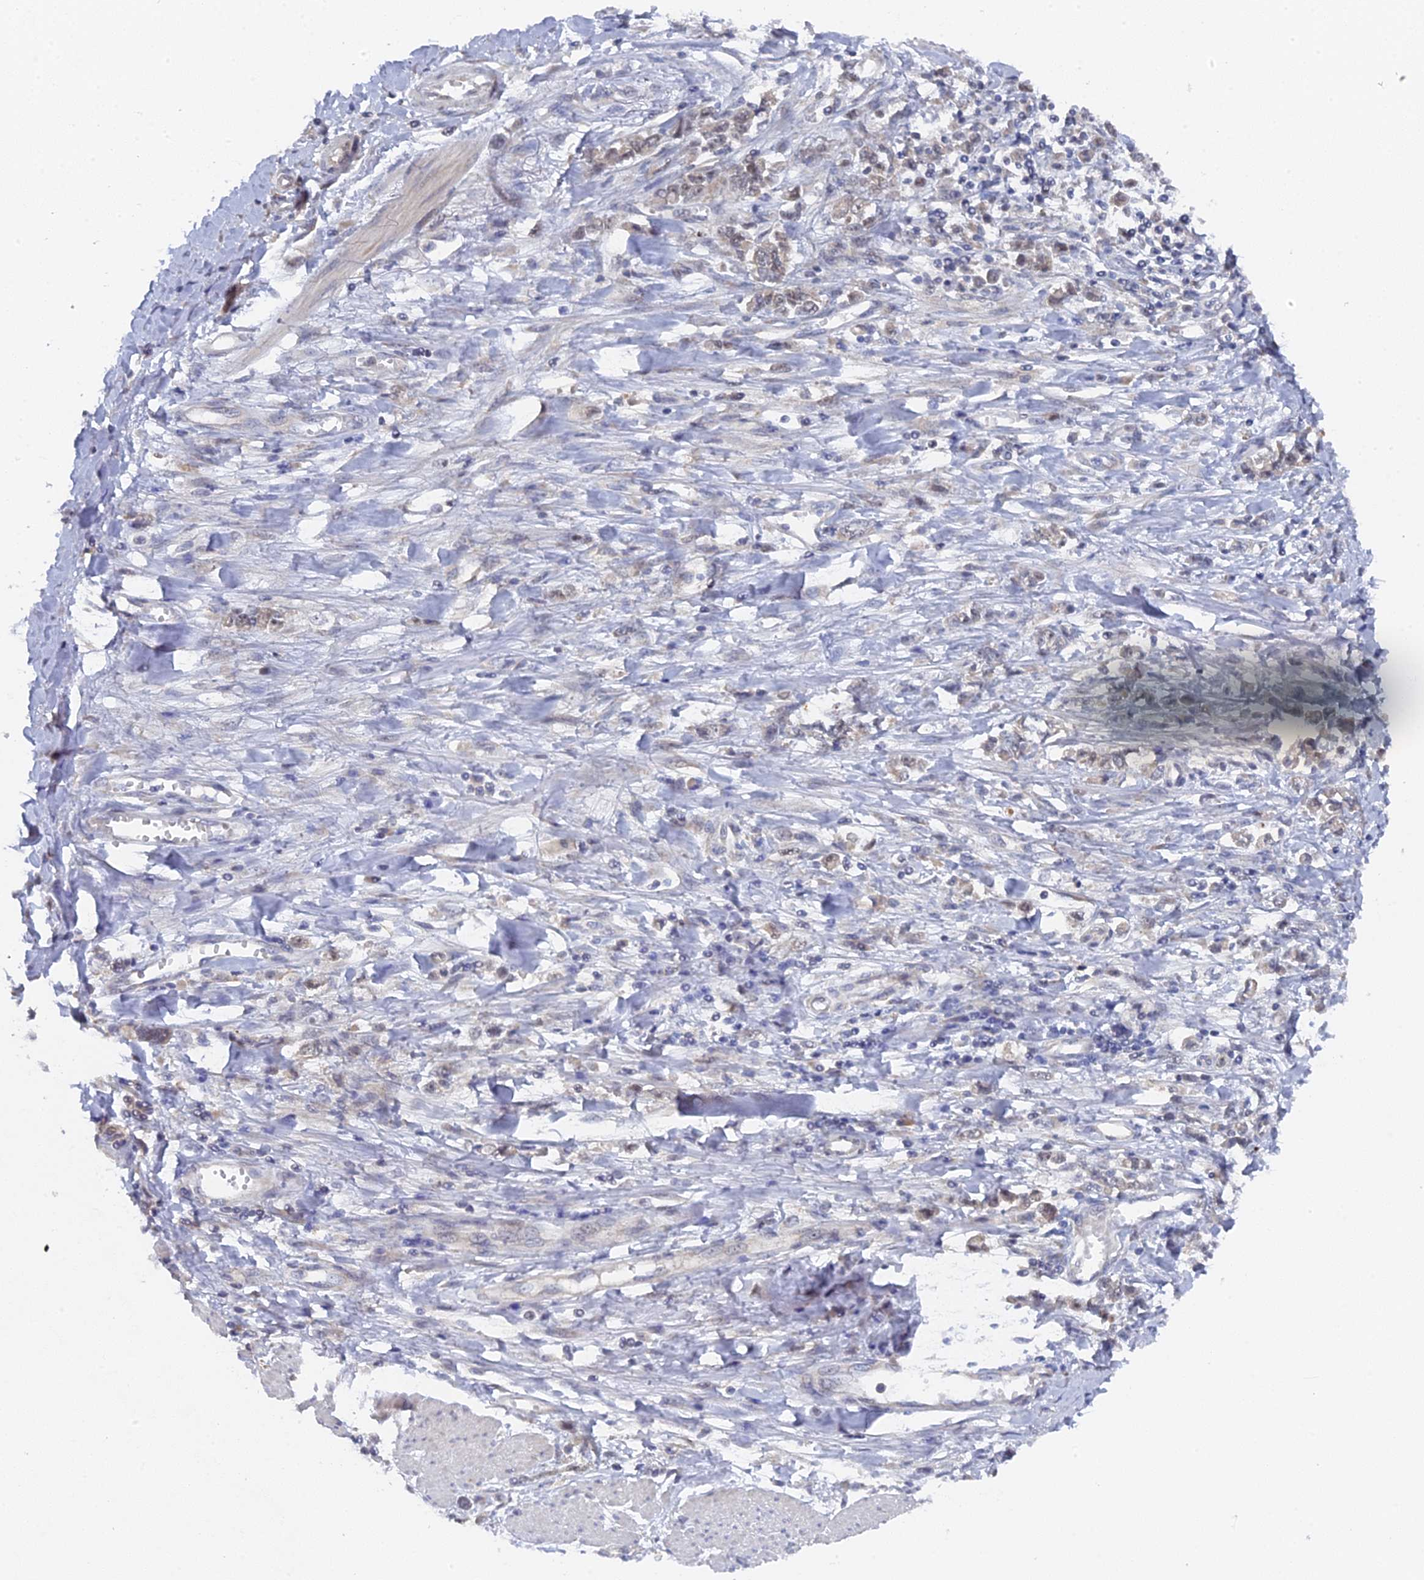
{"staining": {"intensity": "weak", "quantity": "<25%", "location": "nuclear"}, "tissue": "stomach cancer", "cell_type": "Tumor cells", "image_type": "cancer", "snomed": [{"axis": "morphology", "description": "Adenocarcinoma, NOS"}, {"axis": "topography", "description": "Stomach"}], "caption": "Human adenocarcinoma (stomach) stained for a protein using immunohistochemistry (IHC) displays no positivity in tumor cells.", "gene": "MIGA2", "patient": {"sex": "female", "age": 76}}